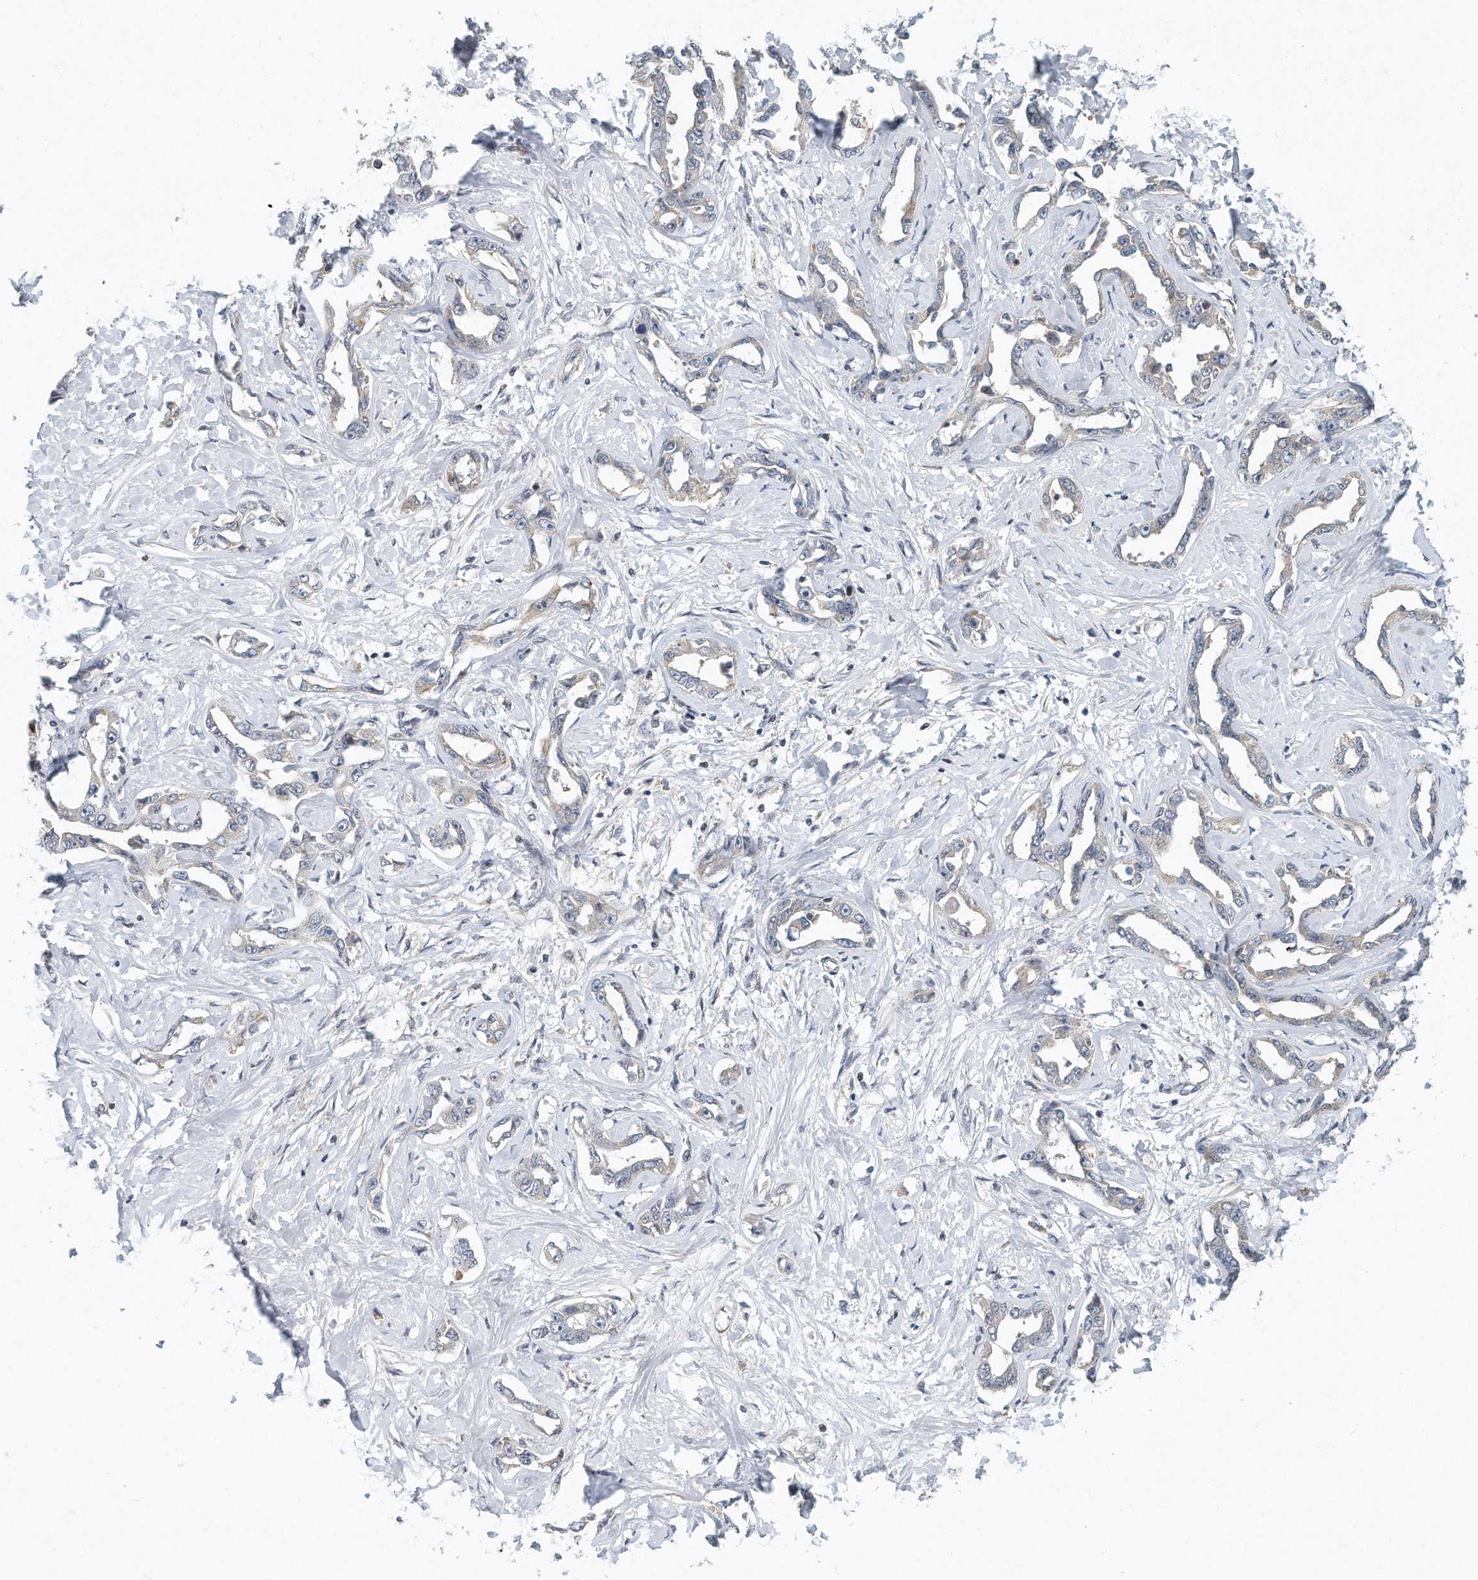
{"staining": {"intensity": "weak", "quantity": "<25%", "location": "cytoplasmic/membranous"}, "tissue": "liver cancer", "cell_type": "Tumor cells", "image_type": "cancer", "snomed": [{"axis": "morphology", "description": "Cholangiocarcinoma"}, {"axis": "topography", "description": "Liver"}], "caption": "The immunohistochemistry micrograph has no significant positivity in tumor cells of liver cancer (cholangiocarcinoma) tissue.", "gene": "VLDLR", "patient": {"sex": "male", "age": 59}}